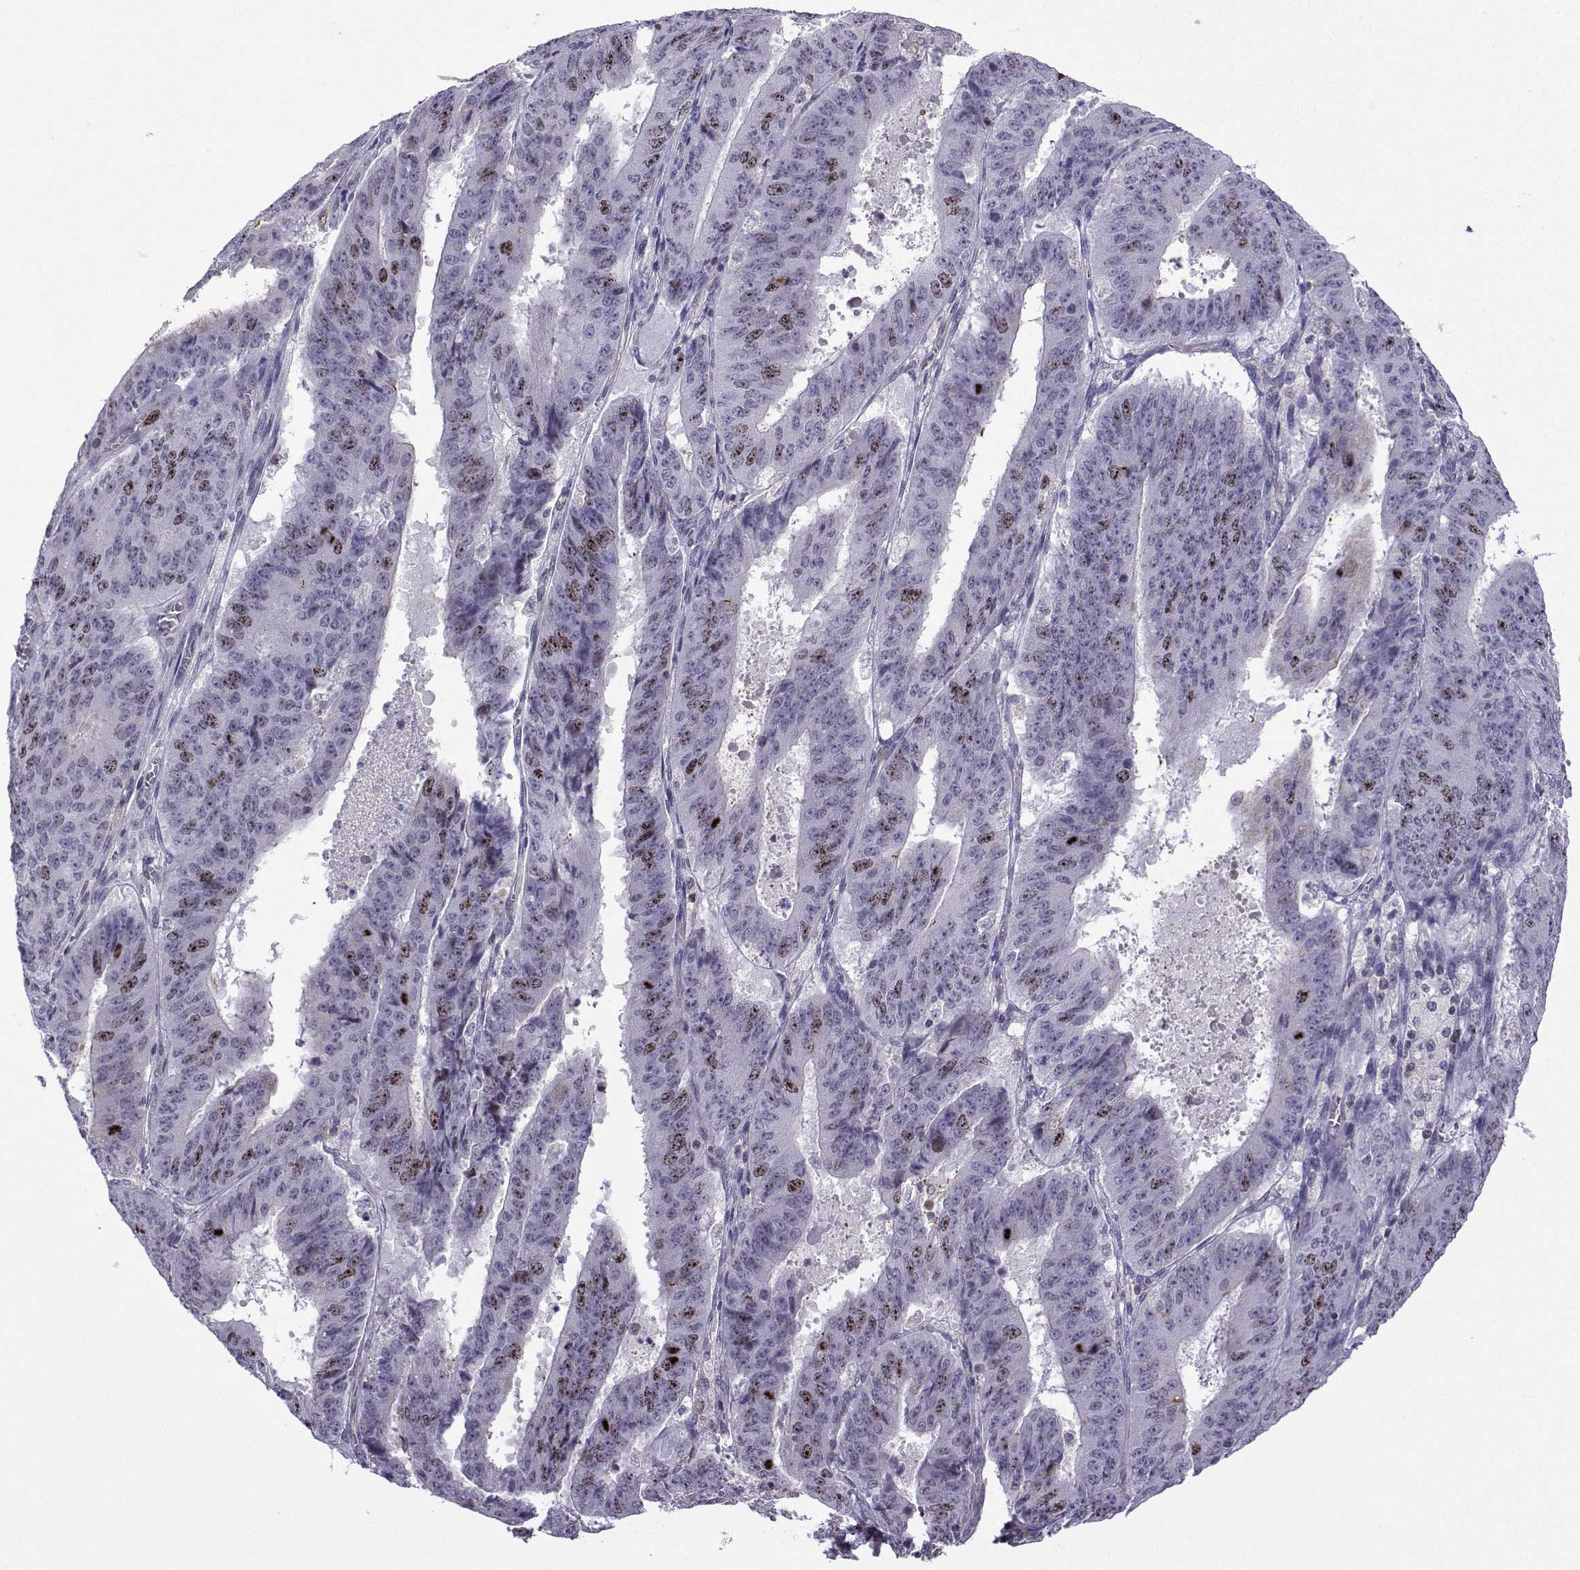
{"staining": {"intensity": "strong", "quantity": "<25%", "location": "nuclear"}, "tissue": "ovarian cancer", "cell_type": "Tumor cells", "image_type": "cancer", "snomed": [{"axis": "morphology", "description": "Carcinoma, endometroid"}, {"axis": "topography", "description": "Ovary"}], "caption": "Strong nuclear positivity is appreciated in approximately <25% of tumor cells in ovarian endometroid carcinoma. The staining was performed using DAB, with brown indicating positive protein expression. Nuclei are stained blue with hematoxylin.", "gene": "INCENP", "patient": {"sex": "female", "age": 42}}